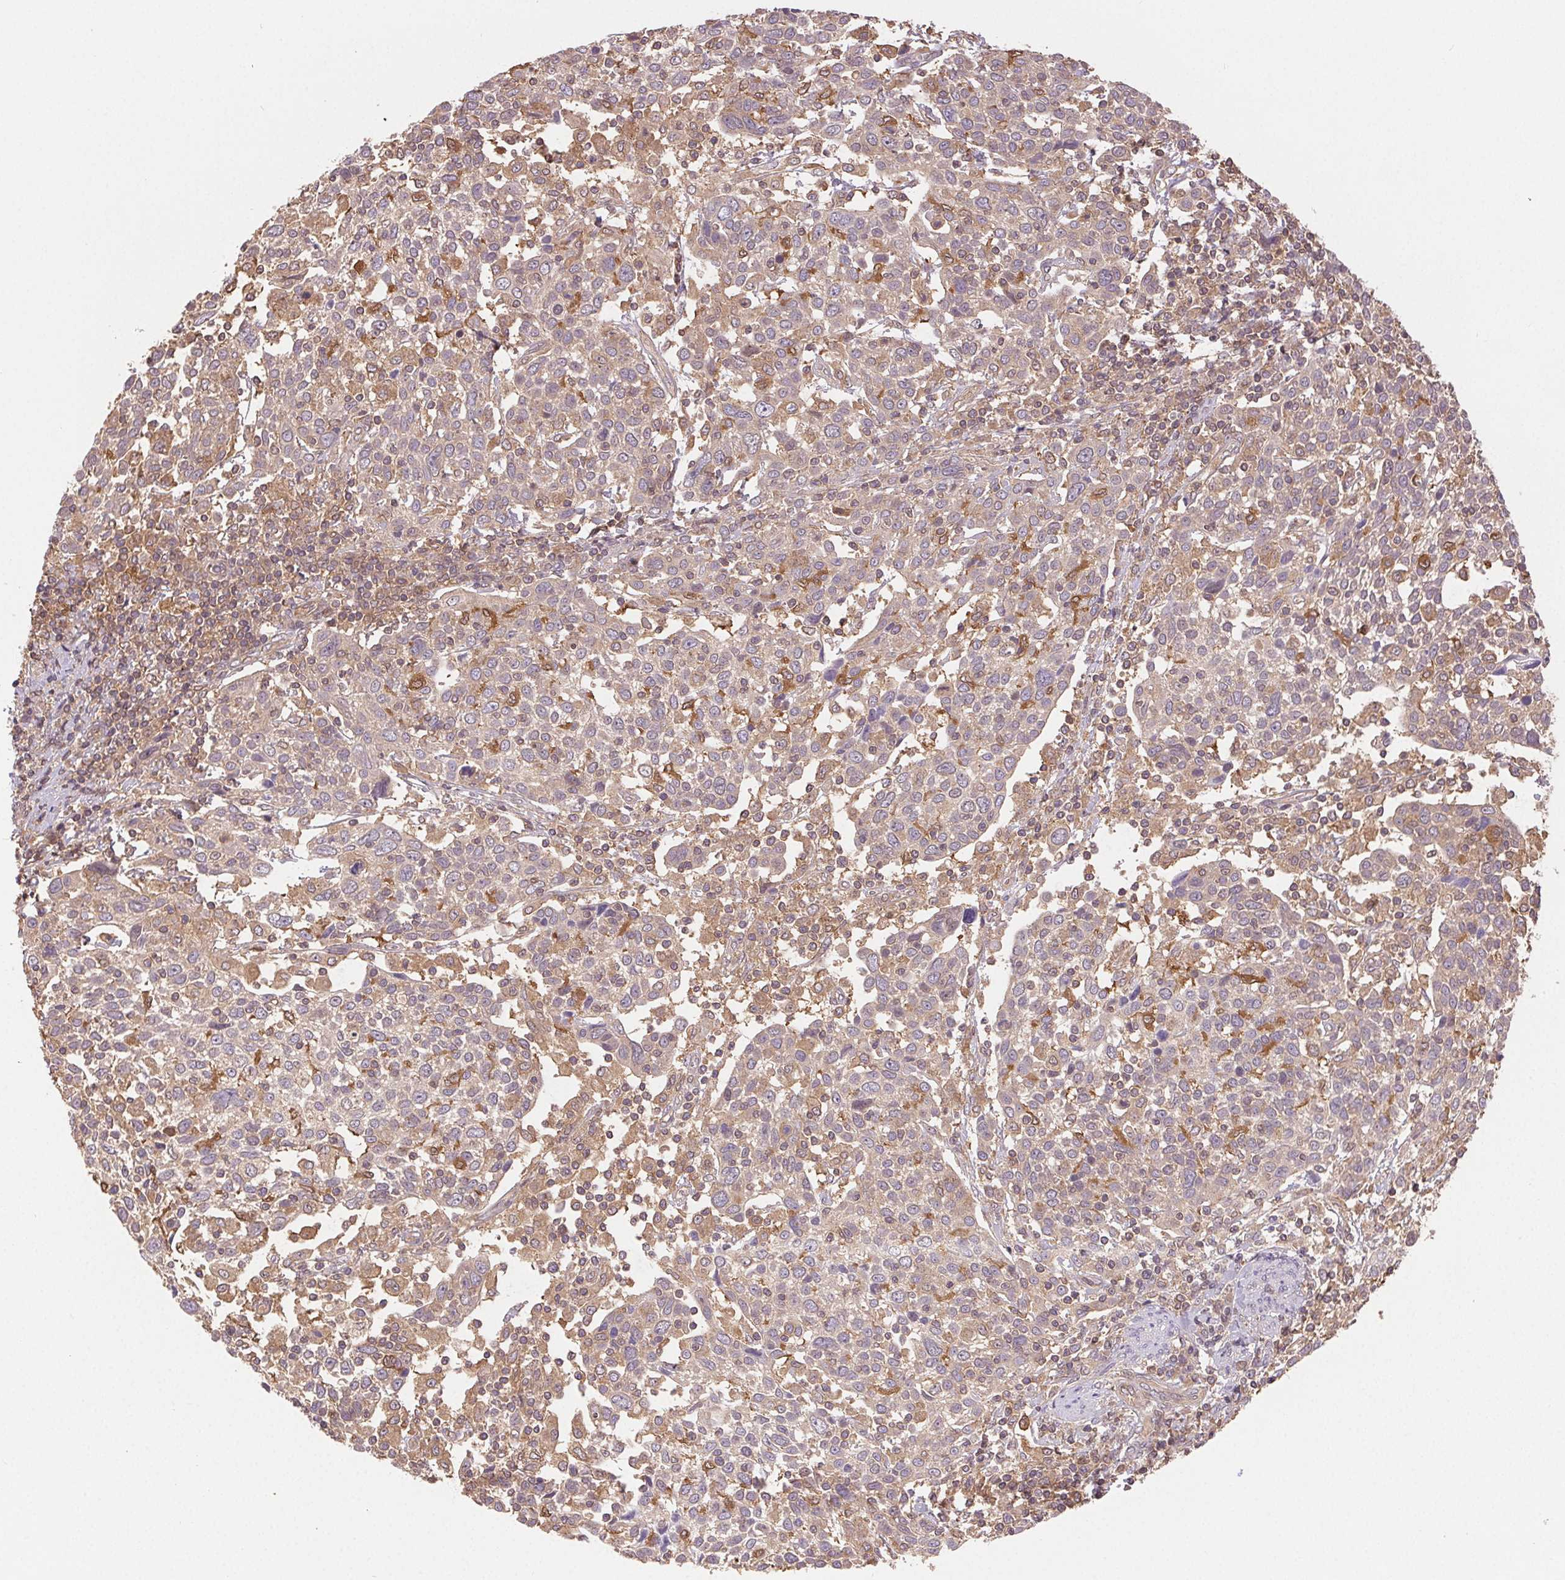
{"staining": {"intensity": "weak", "quantity": "25%-75%", "location": "cytoplasmic/membranous"}, "tissue": "cervical cancer", "cell_type": "Tumor cells", "image_type": "cancer", "snomed": [{"axis": "morphology", "description": "Squamous cell carcinoma, NOS"}, {"axis": "topography", "description": "Cervix"}], "caption": "Brown immunohistochemical staining in human squamous cell carcinoma (cervical) demonstrates weak cytoplasmic/membranous expression in approximately 25%-75% of tumor cells.", "gene": "GDI2", "patient": {"sex": "female", "age": 61}}